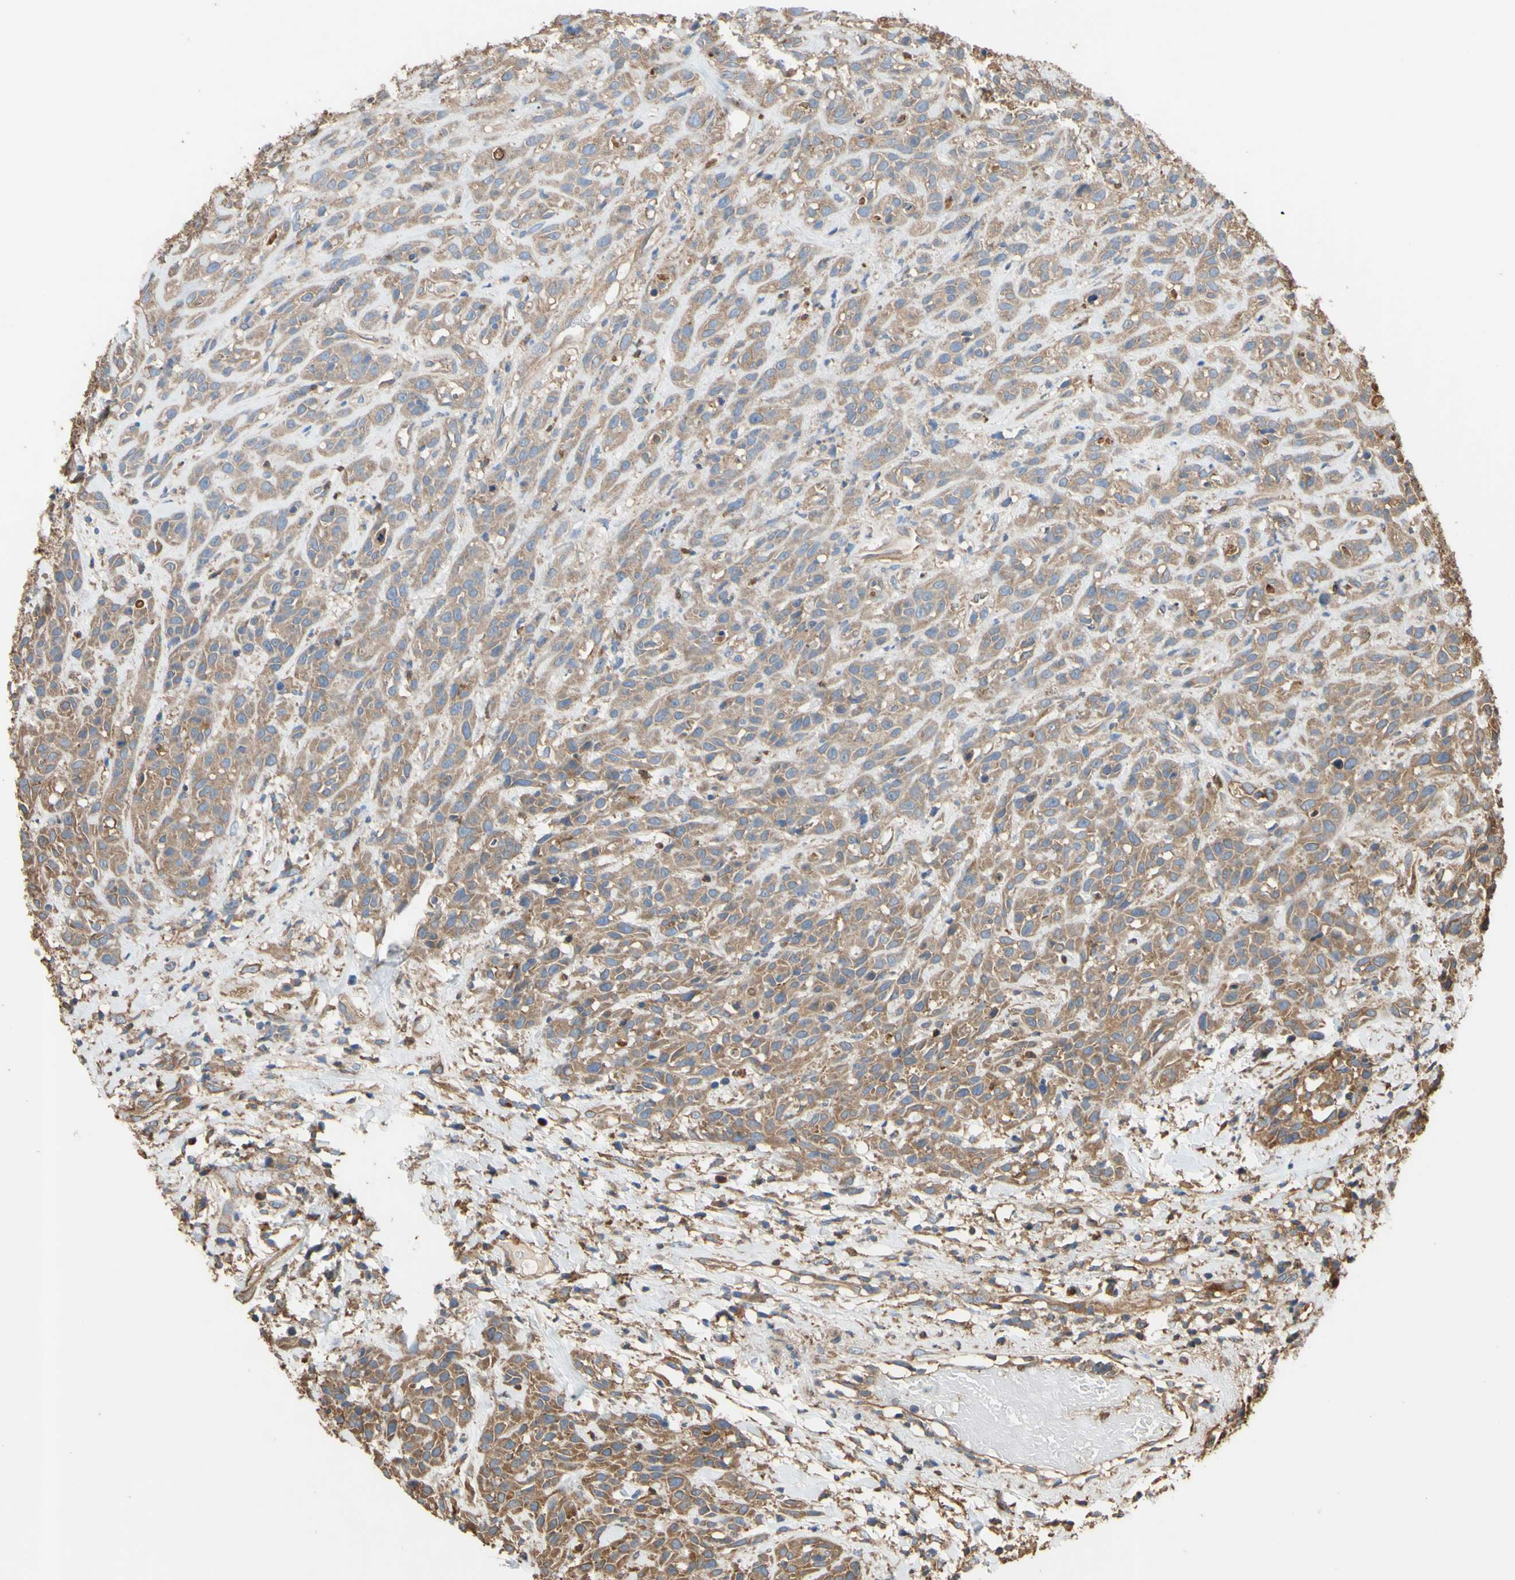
{"staining": {"intensity": "moderate", "quantity": ">75%", "location": "cytoplasmic/membranous"}, "tissue": "head and neck cancer", "cell_type": "Tumor cells", "image_type": "cancer", "snomed": [{"axis": "morphology", "description": "Normal tissue, NOS"}, {"axis": "morphology", "description": "Squamous cell carcinoma, NOS"}, {"axis": "topography", "description": "Cartilage tissue"}, {"axis": "topography", "description": "Head-Neck"}], "caption": "IHC staining of head and neck squamous cell carcinoma, which reveals medium levels of moderate cytoplasmic/membranous staining in about >75% of tumor cells indicating moderate cytoplasmic/membranous protein expression. The staining was performed using DAB (brown) for protein detection and nuclei were counterstained in hematoxylin (blue).", "gene": "CTTN", "patient": {"sex": "male", "age": 62}}